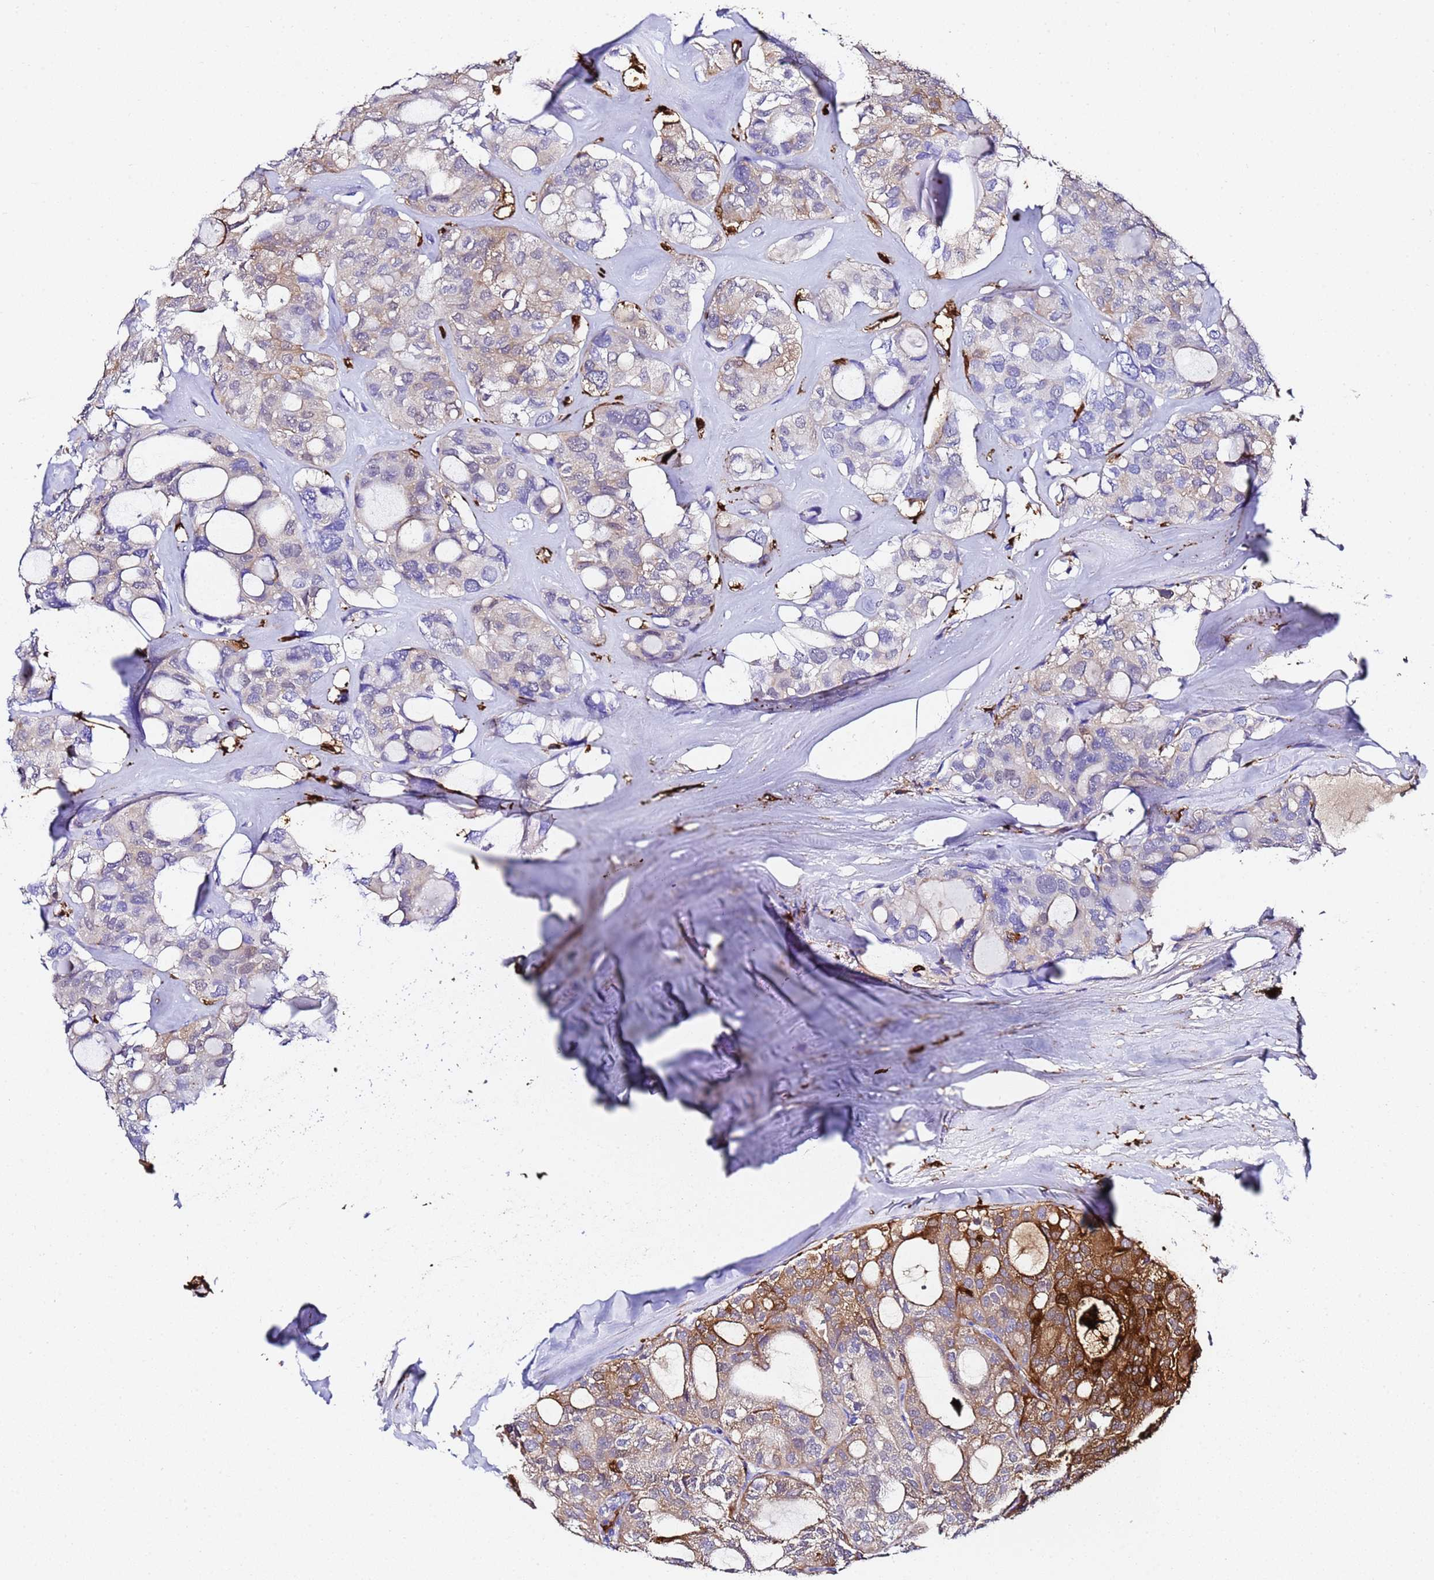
{"staining": {"intensity": "moderate", "quantity": "25%-75%", "location": "cytoplasmic/membranous"}, "tissue": "thyroid cancer", "cell_type": "Tumor cells", "image_type": "cancer", "snomed": [{"axis": "morphology", "description": "Follicular adenoma carcinoma, NOS"}, {"axis": "topography", "description": "Thyroid gland"}], "caption": "Protein staining of follicular adenoma carcinoma (thyroid) tissue reveals moderate cytoplasmic/membranous expression in about 25%-75% of tumor cells.", "gene": "FTL", "patient": {"sex": "male", "age": 75}}